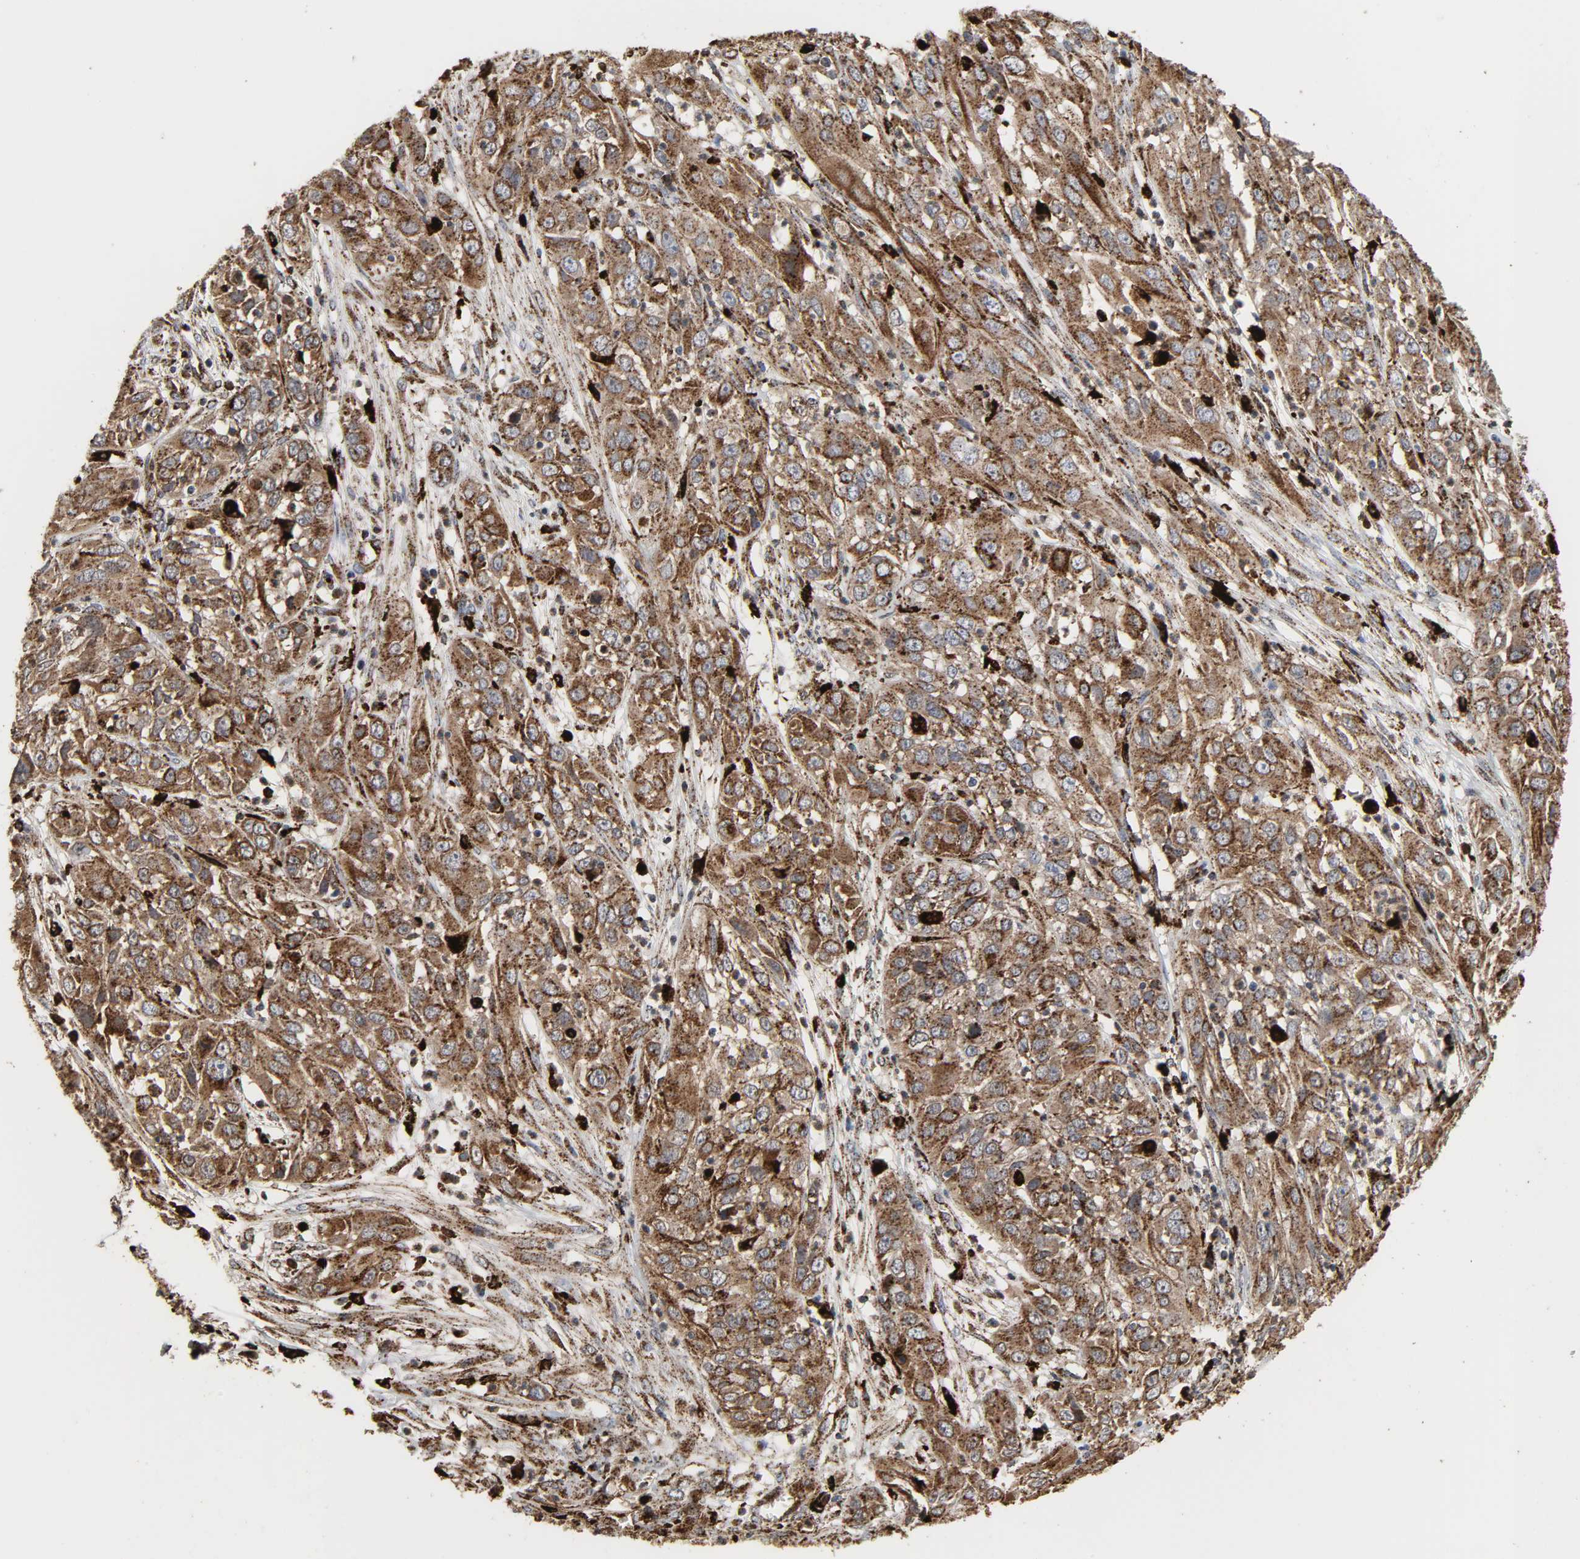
{"staining": {"intensity": "strong", "quantity": ">75%", "location": "nuclear"}, "tissue": "cervical cancer", "cell_type": "Tumor cells", "image_type": "cancer", "snomed": [{"axis": "morphology", "description": "Squamous cell carcinoma, NOS"}, {"axis": "topography", "description": "Cervix"}], "caption": "The photomicrograph shows staining of cervical cancer (squamous cell carcinoma), revealing strong nuclear protein staining (brown color) within tumor cells.", "gene": "PSAP", "patient": {"sex": "female", "age": 32}}